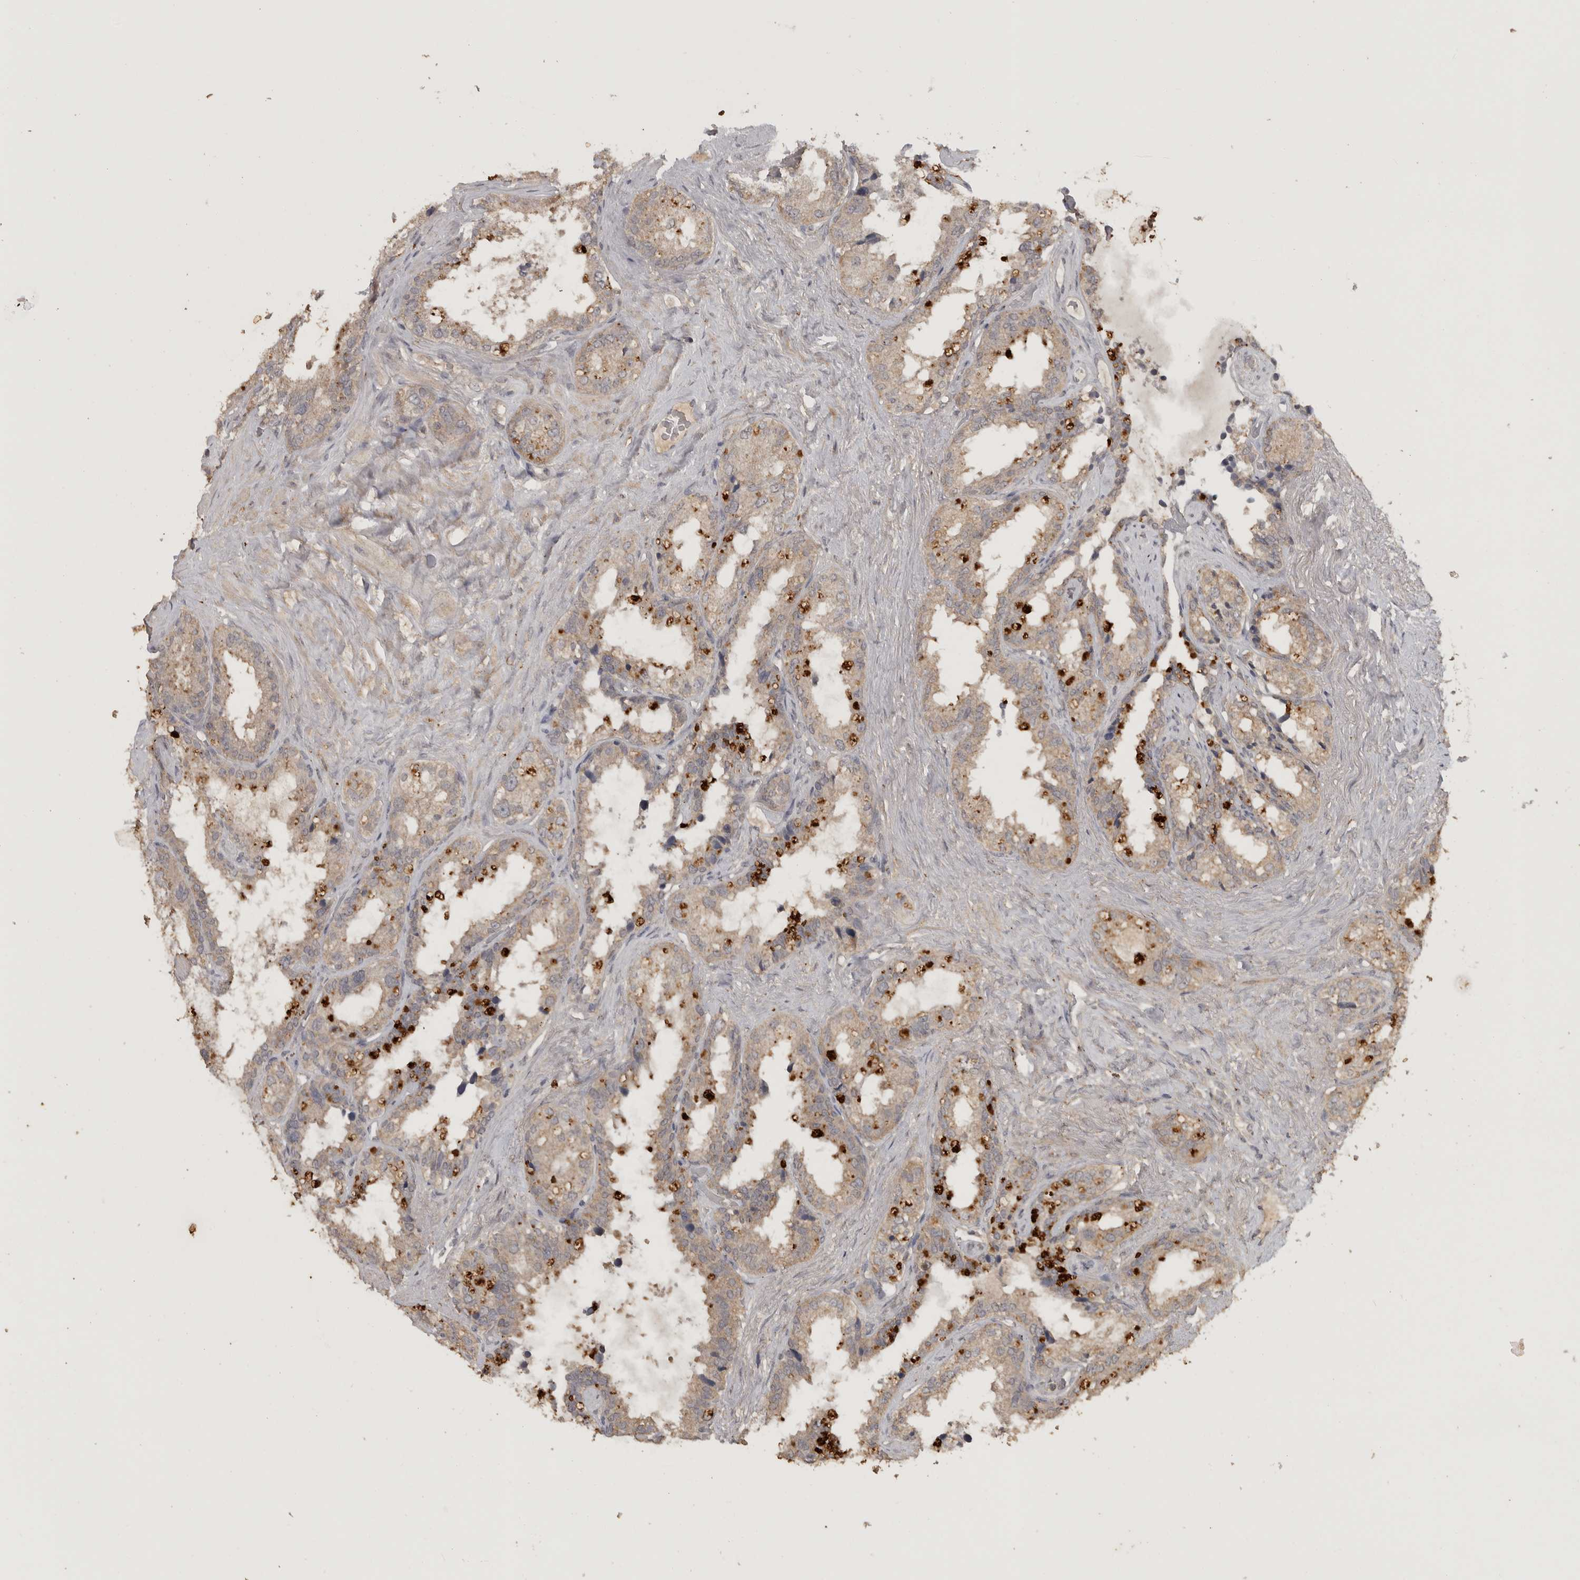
{"staining": {"intensity": "weak", "quantity": ">75%", "location": "cytoplasmic/membranous"}, "tissue": "seminal vesicle", "cell_type": "Glandular cells", "image_type": "normal", "snomed": [{"axis": "morphology", "description": "Normal tissue, NOS"}, {"axis": "topography", "description": "Seminal veicle"}], "caption": "About >75% of glandular cells in benign seminal vesicle exhibit weak cytoplasmic/membranous protein positivity as visualized by brown immunohistochemical staining.", "gene": "ADAMTS4", "patient": {"sex": "male", "age": 80}}